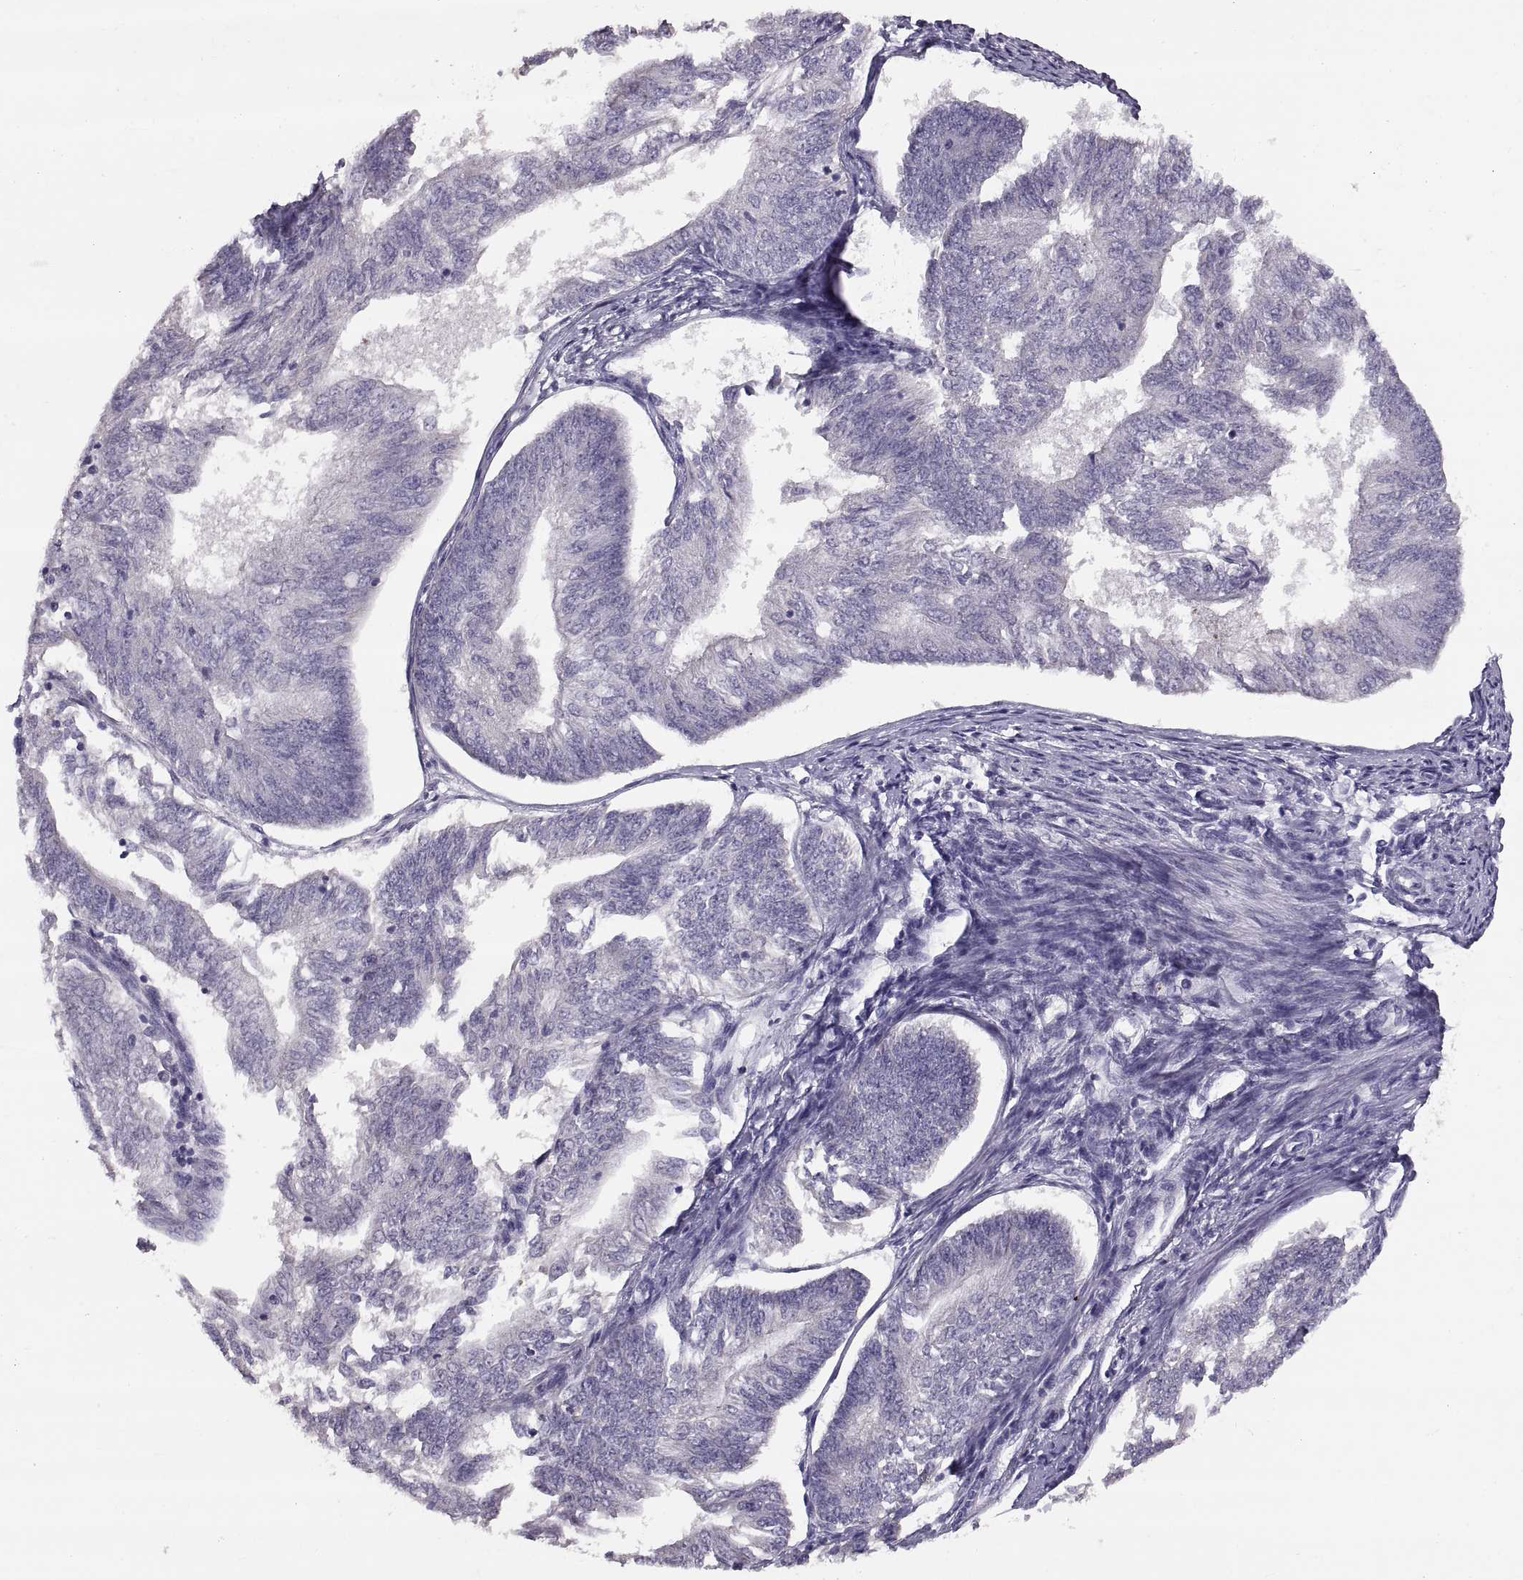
{"staining": {"intensity": "negative", "quantity": "none", "location": "none"}, "tissue": "endometrial cancer", "cell_type": "Tumor cells", "image_type": "cancer", "snomed": [{"axis": "morphology", "description": "Adenocarcinoma, NOS"}, {"axis": "topography", "description": "Endometrium"}], "caption": "Tumor cells show no significant staining in adenocarcinoma (endometrial).", "gene": "WBP2NL", "patient": {"sex": "female", "age": 58}}